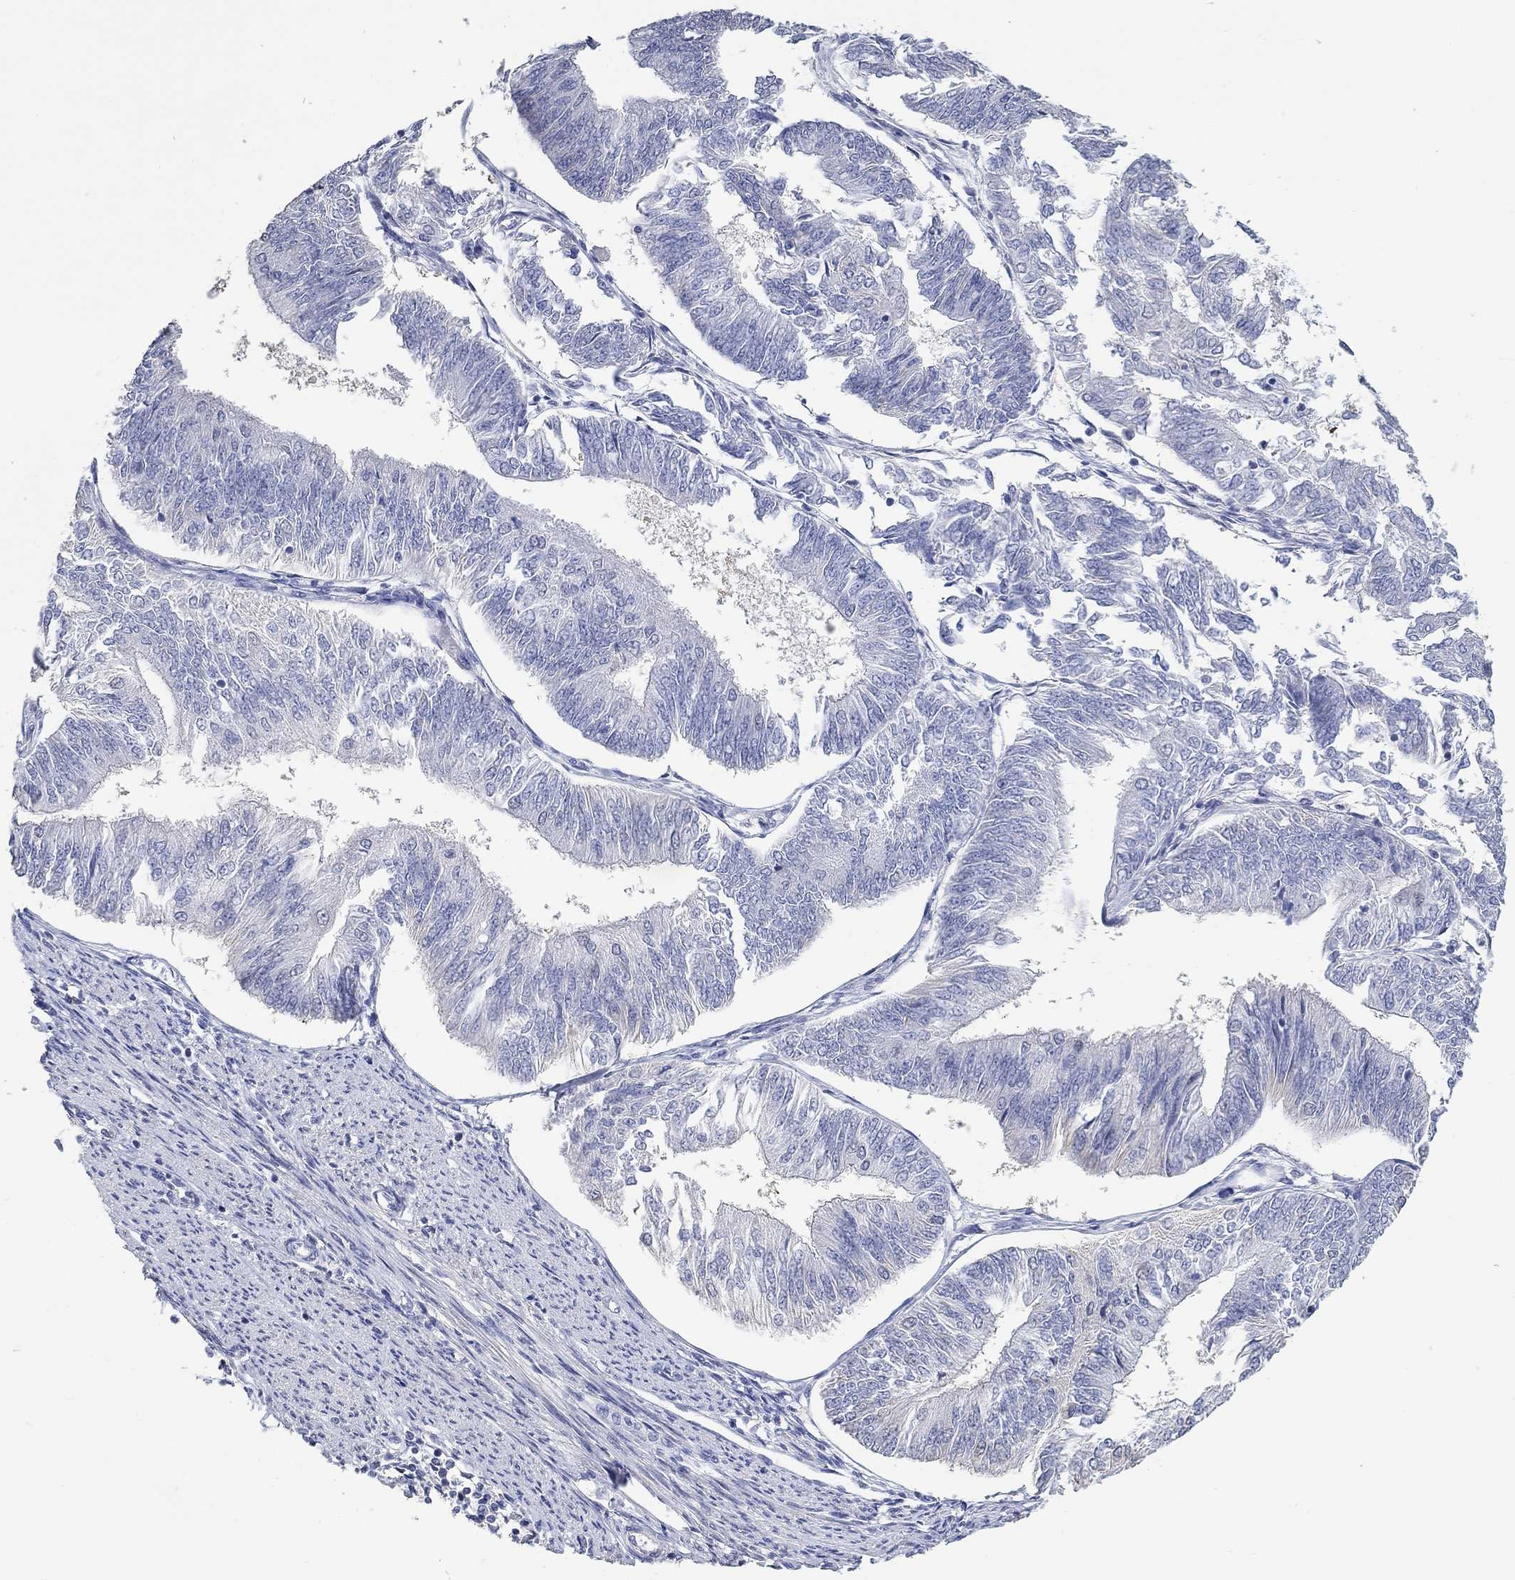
{"staining": {"intensity": "negative", "quantity": "none", "location": "none"}, "tissue": "endometrial cancer", "cell_type": "Tumor cells", "image_type": "cancer", "snomed": [{"axis": "morphology", "description": "Adenocarcinoma, NOS"}, {"axis": "topography", "description": "Endometrium"}], "caption": "Immunohistochemistry (IHC) micrograph of endometrial cancer stained for a protein (brown), which demonstrates no expression in tumor cells.", "gene": "PNMA5", "patient": {"sex": "female", "age": 58}}